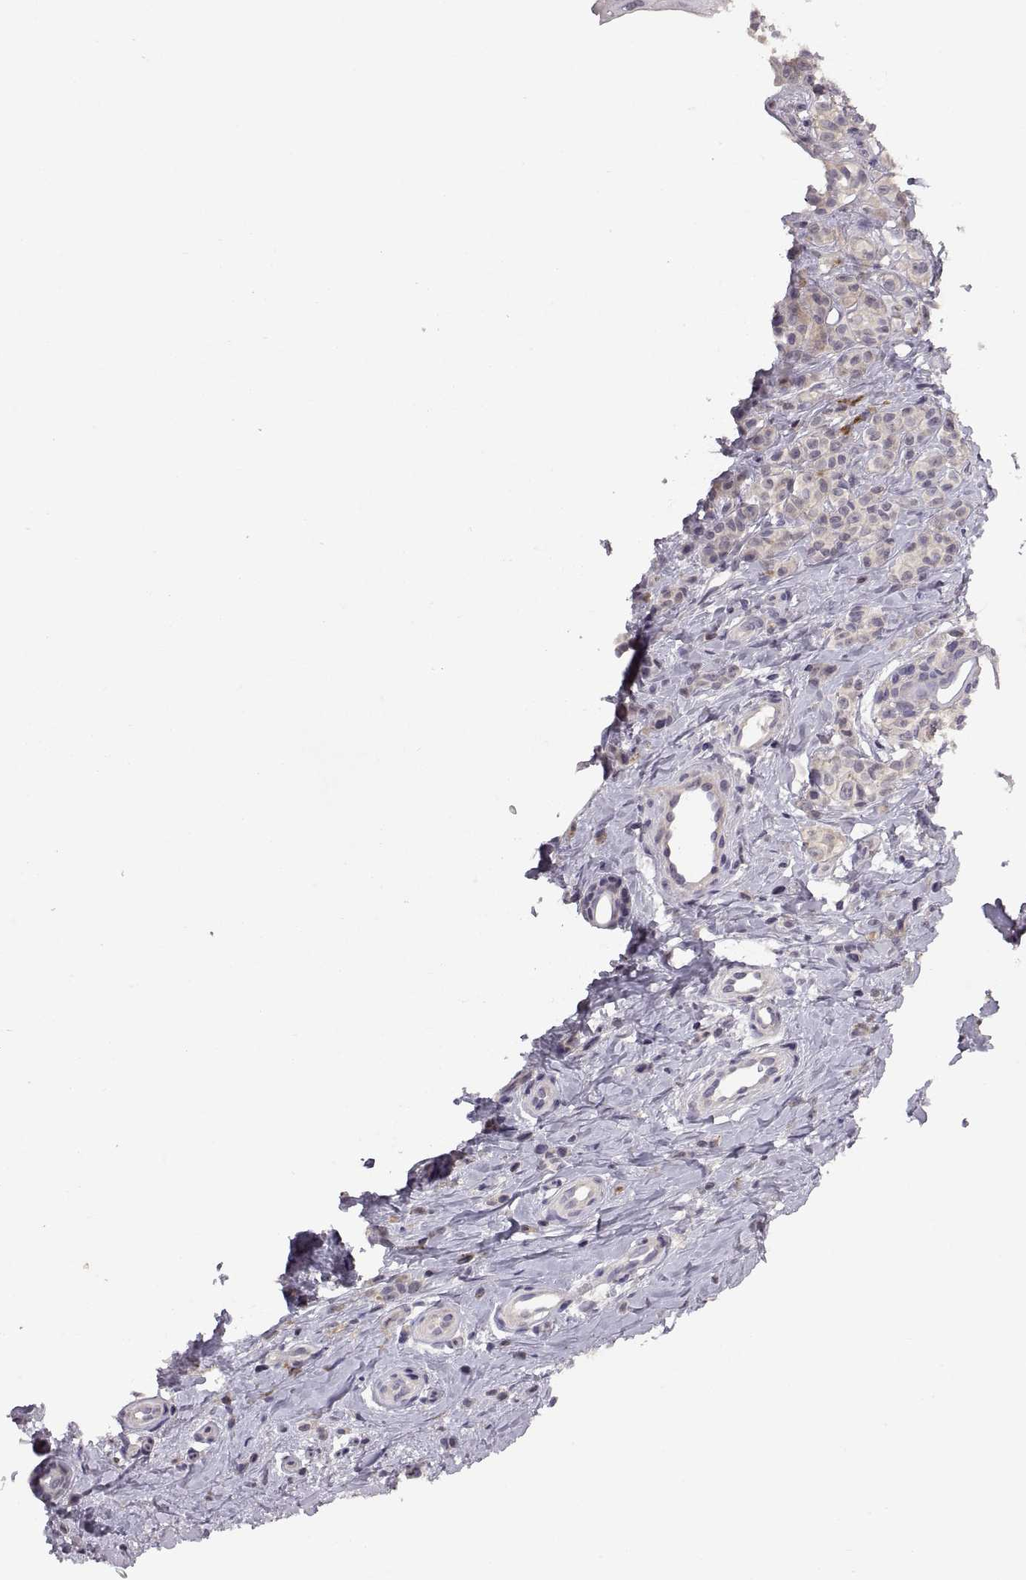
{"staining": {"intensity": "negative", "quantity": "none", "location": "none"}, "tissue": "melanoma", "cell_type": "Tumor cells", "image_type": "cancer", "snomed": [{"axis": "morphology", "description": "Malignant melanoma, NOS"}, {"axis": "topography", "description": "Skin"}], "caption": "Immunohistochemical staining of malignant melanoma shows no significant positivity in tumor cells.", "gene": "NMNAT2", "patient": {"sex": "female", "age": 76}}